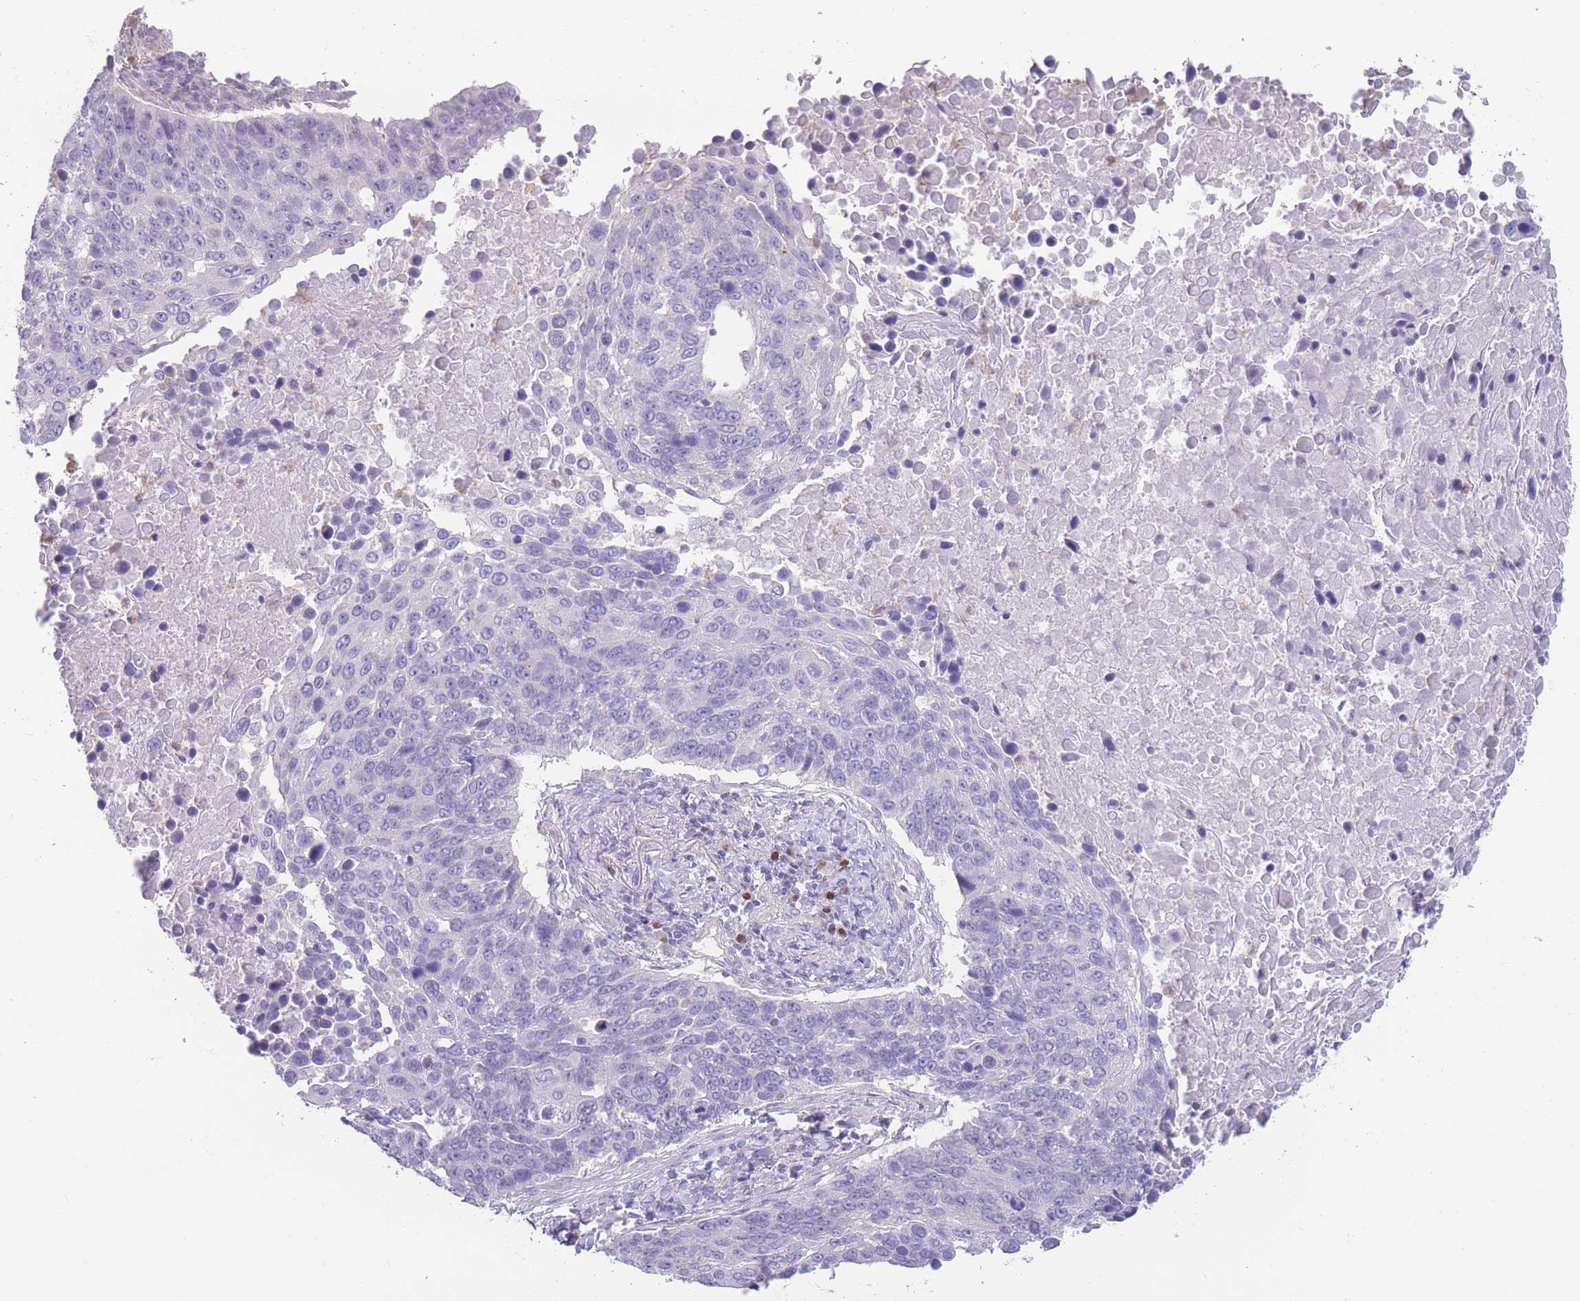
{"staining": {"intensity": "negative", "quantity": "none", "location": "none"}, "tissue": "lung cancer", "cell_type": "Tumor cells", "image_type": "cancer", "snomed": [{"axis": "morphology", "description": "Normal tissue, NOS"}, {"axis": "morphology", "description": "Squamous cell carcinoma, NOS"}, {"axis": "topography", "description": "Lymph node"}, {"axis": "topography", "description": "Lung"}], "caption": "Immunohistochemistry of lung cancer (squamous cell carcinoma) displays no staining in tumor cells.", "gene": "BHLHA15", "patient": {"sex": "male", "age": 66}}